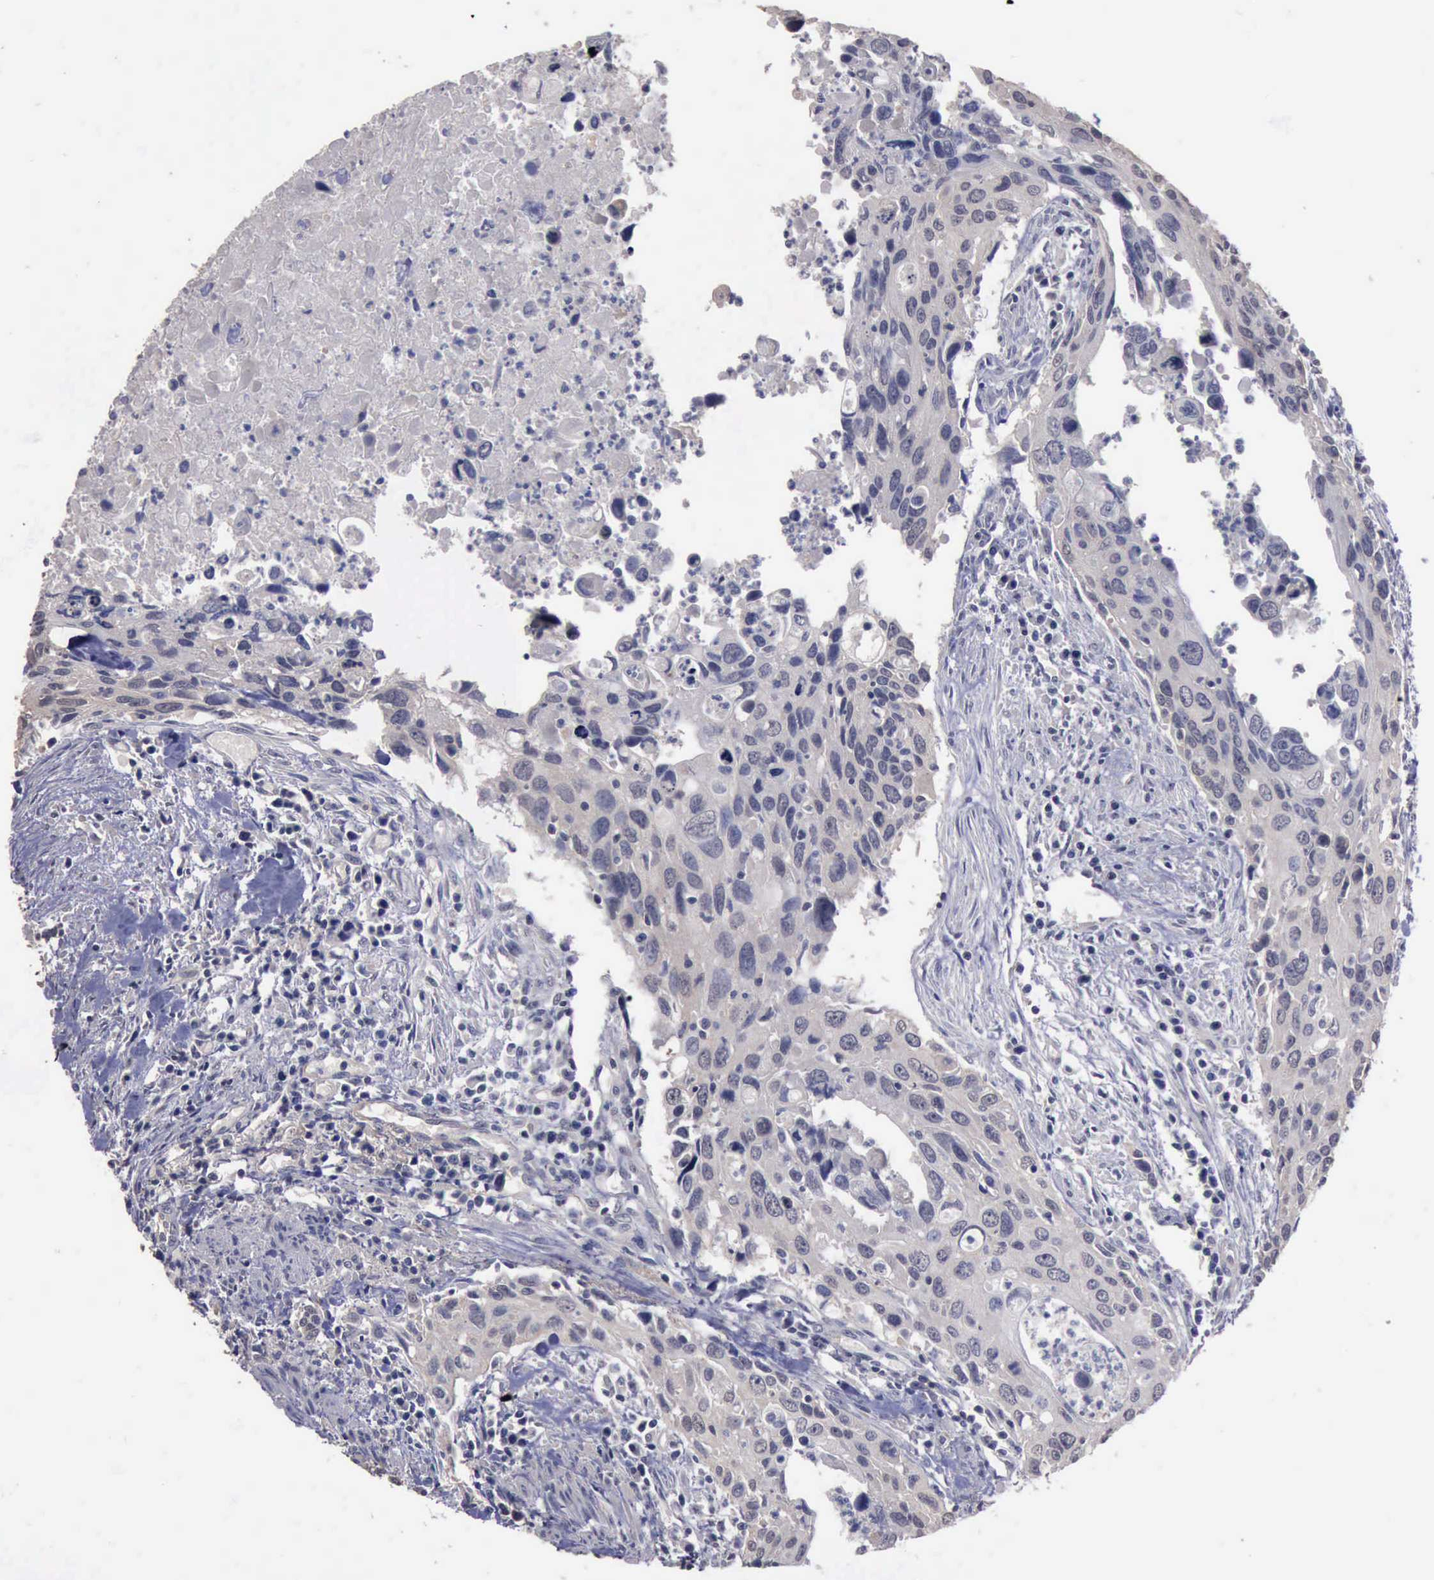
{"staining": {"intensity": "negative", "quantity": "none", "location": "none"}, "tissue": "urothelial cancer", "cell_type": "Tumor cells", "image_type": "cancer", "snomed": [{"axis": "morphology", "description": "Urothelial carcinoma, High grade"}, {"axis": "topography", "description": "Urinary bladder"}], "caption": "Tumor cells show no significant staining in urothelial cancer.", "gene": "CRKL", "patient": {"sex": "male", "age": 71}}